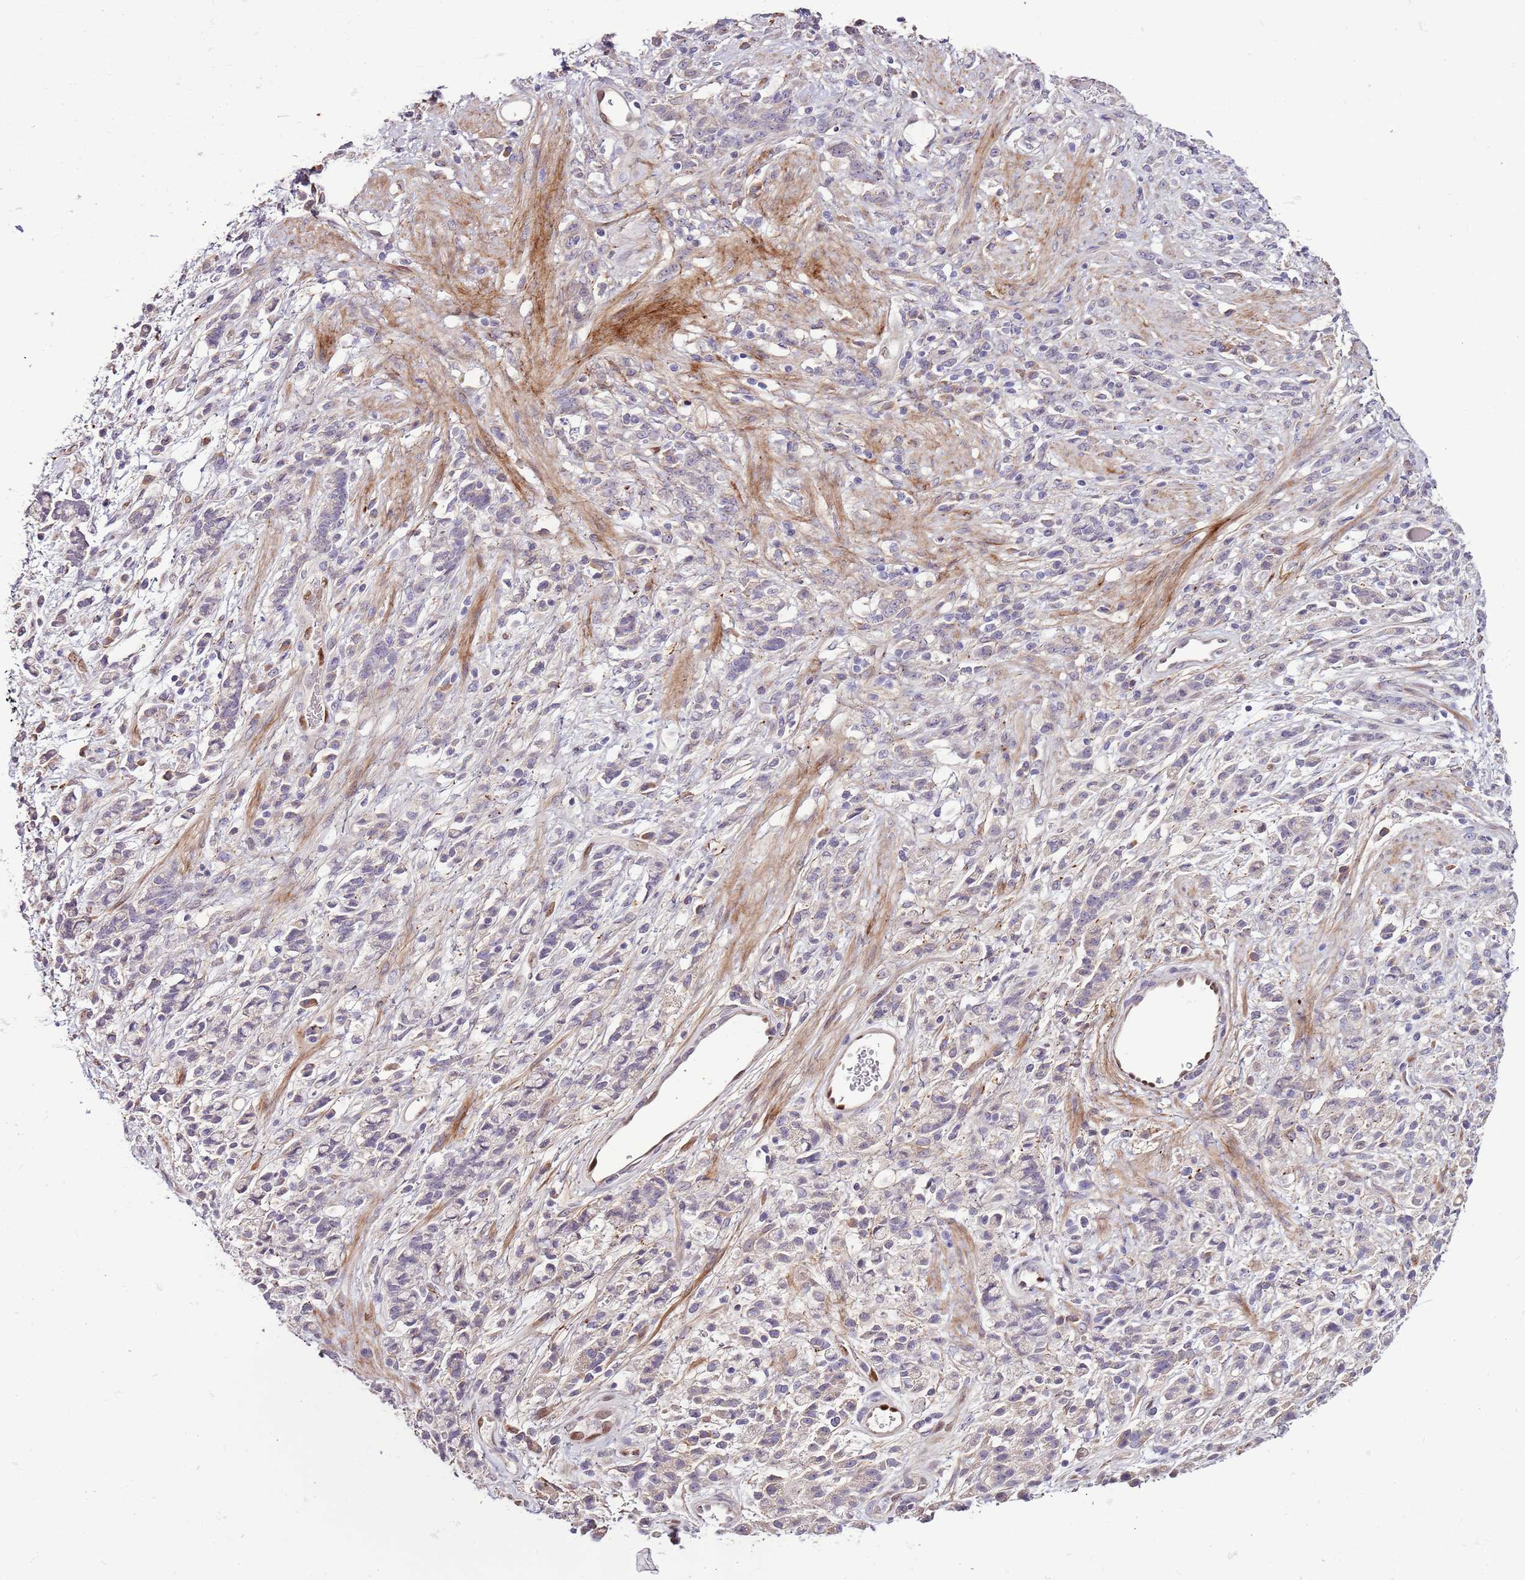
{"staining": {"intensity": "negative", "quantity": "none", "location": "none"}, "tissue": "stomach cancer", "cell_type": "Tumor cells", "image_type": "cancer", "snomed": [{"axis": "morphology", "description": "Adenocarcinoma, NOS"}, {"axis": "topography", "description": "Stomach"}], "caption": "There is no significant expression in tumor cells of stomach cancer (adenocarcinoma).", "gene": "NKX2-3", "patient": {"sex": "female", "age": 60}}